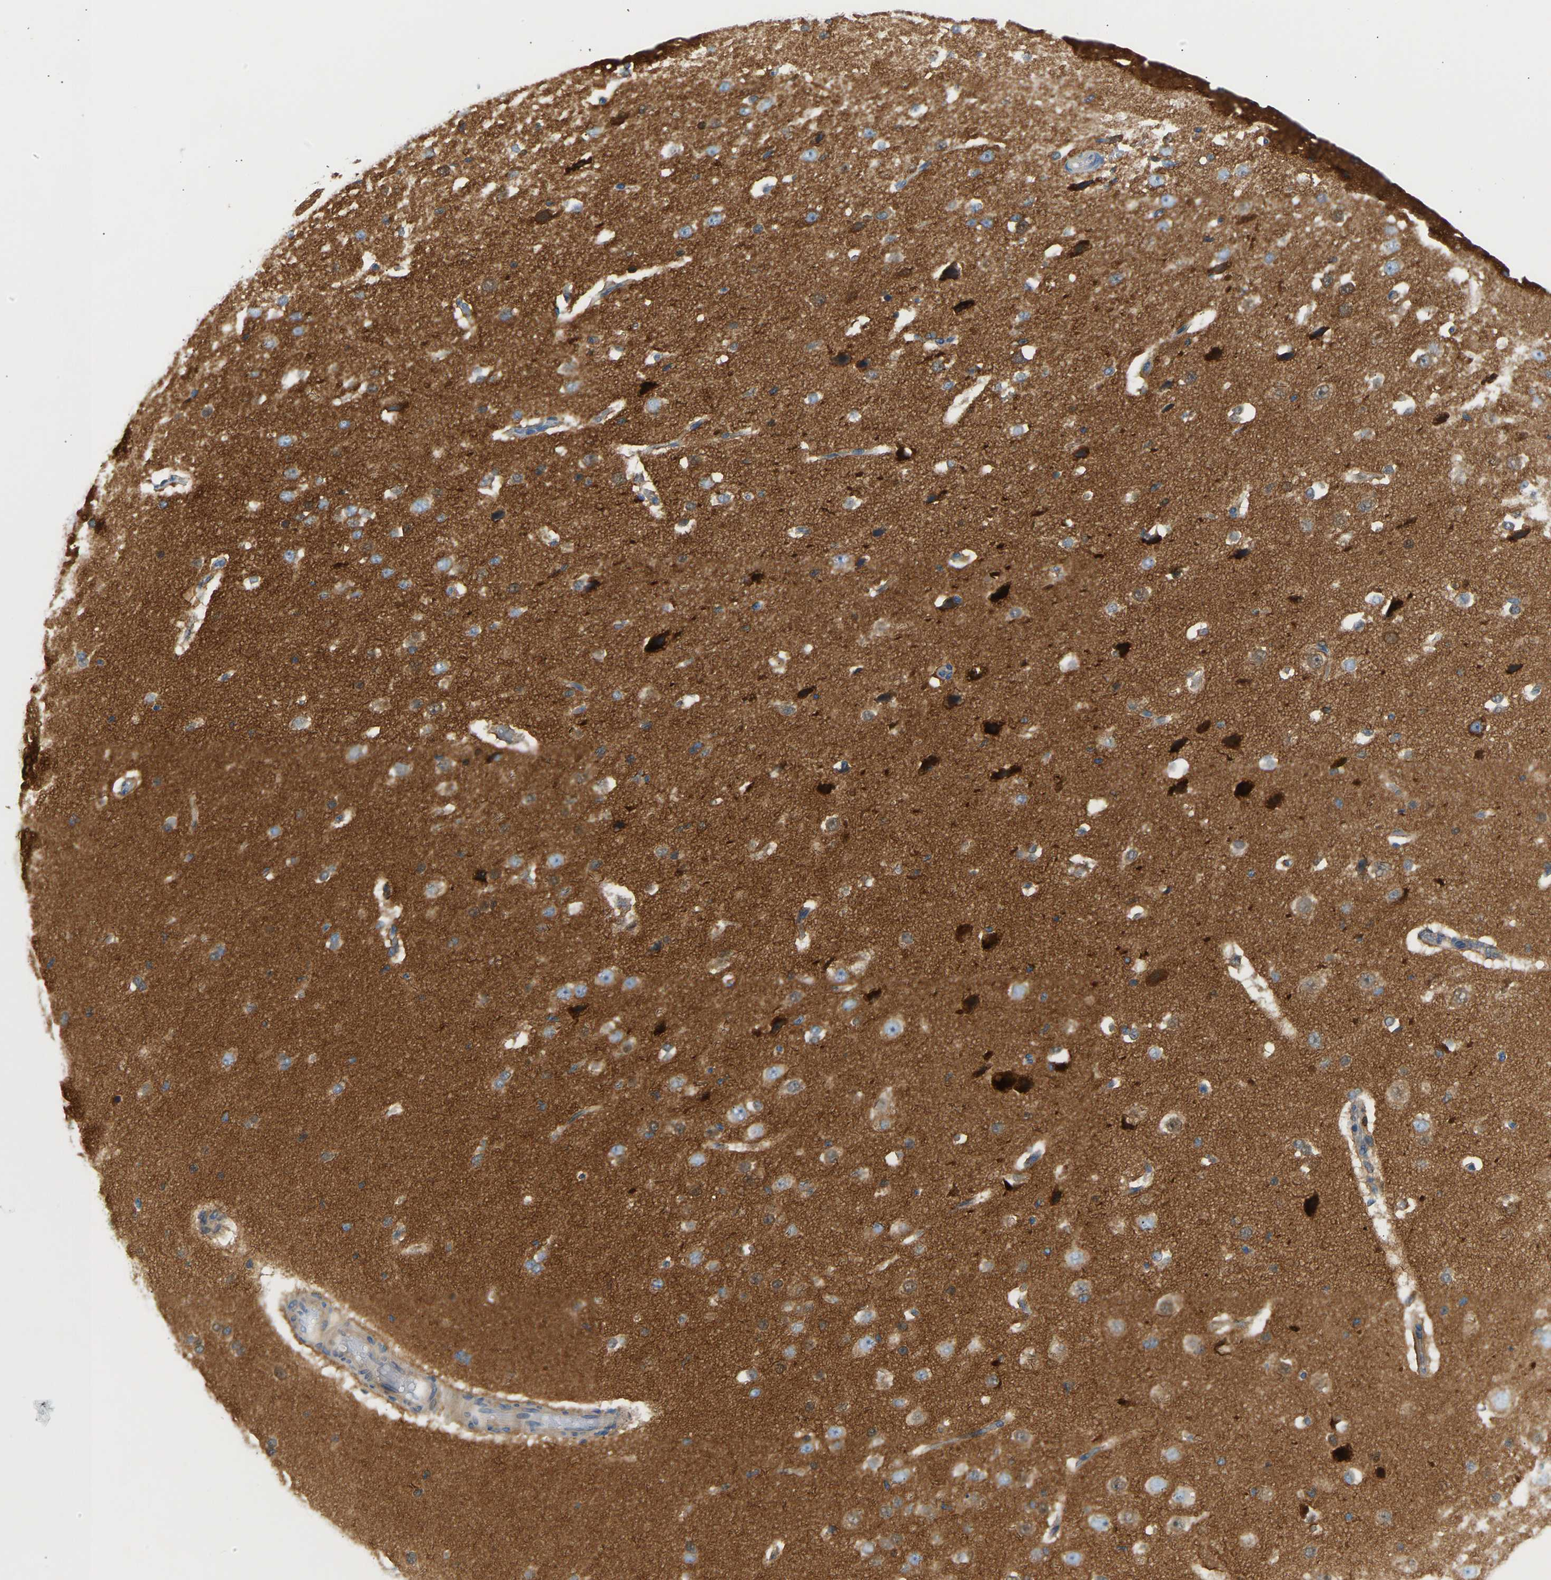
{"staining": {"intensity": "weak", "quantity": ">75%", "location": "cytoplasmic/membranous"}, "tissue": "cerebral cortex", "cell_type": "Endothelial cells", "image_type": "normal", "snomed": [{"axis": "morphology", "description": "Normal tissue, NOS"}, {"axis": "morphology", "description": "Developmental malformation"}, {"axis": "topography", "description": "Cerebral cortex"}], "caption": "Cerebral cortex stained for a protein shows weak cytoplasmic/membranous positivity in endothelial cells. The staining was performed using DAB, with brown indicating positive protein expression. Nuclei are stained blue with hematoxylin.", "gene": "FNBP1", "patient": {"sex": "female", "age": 30}}